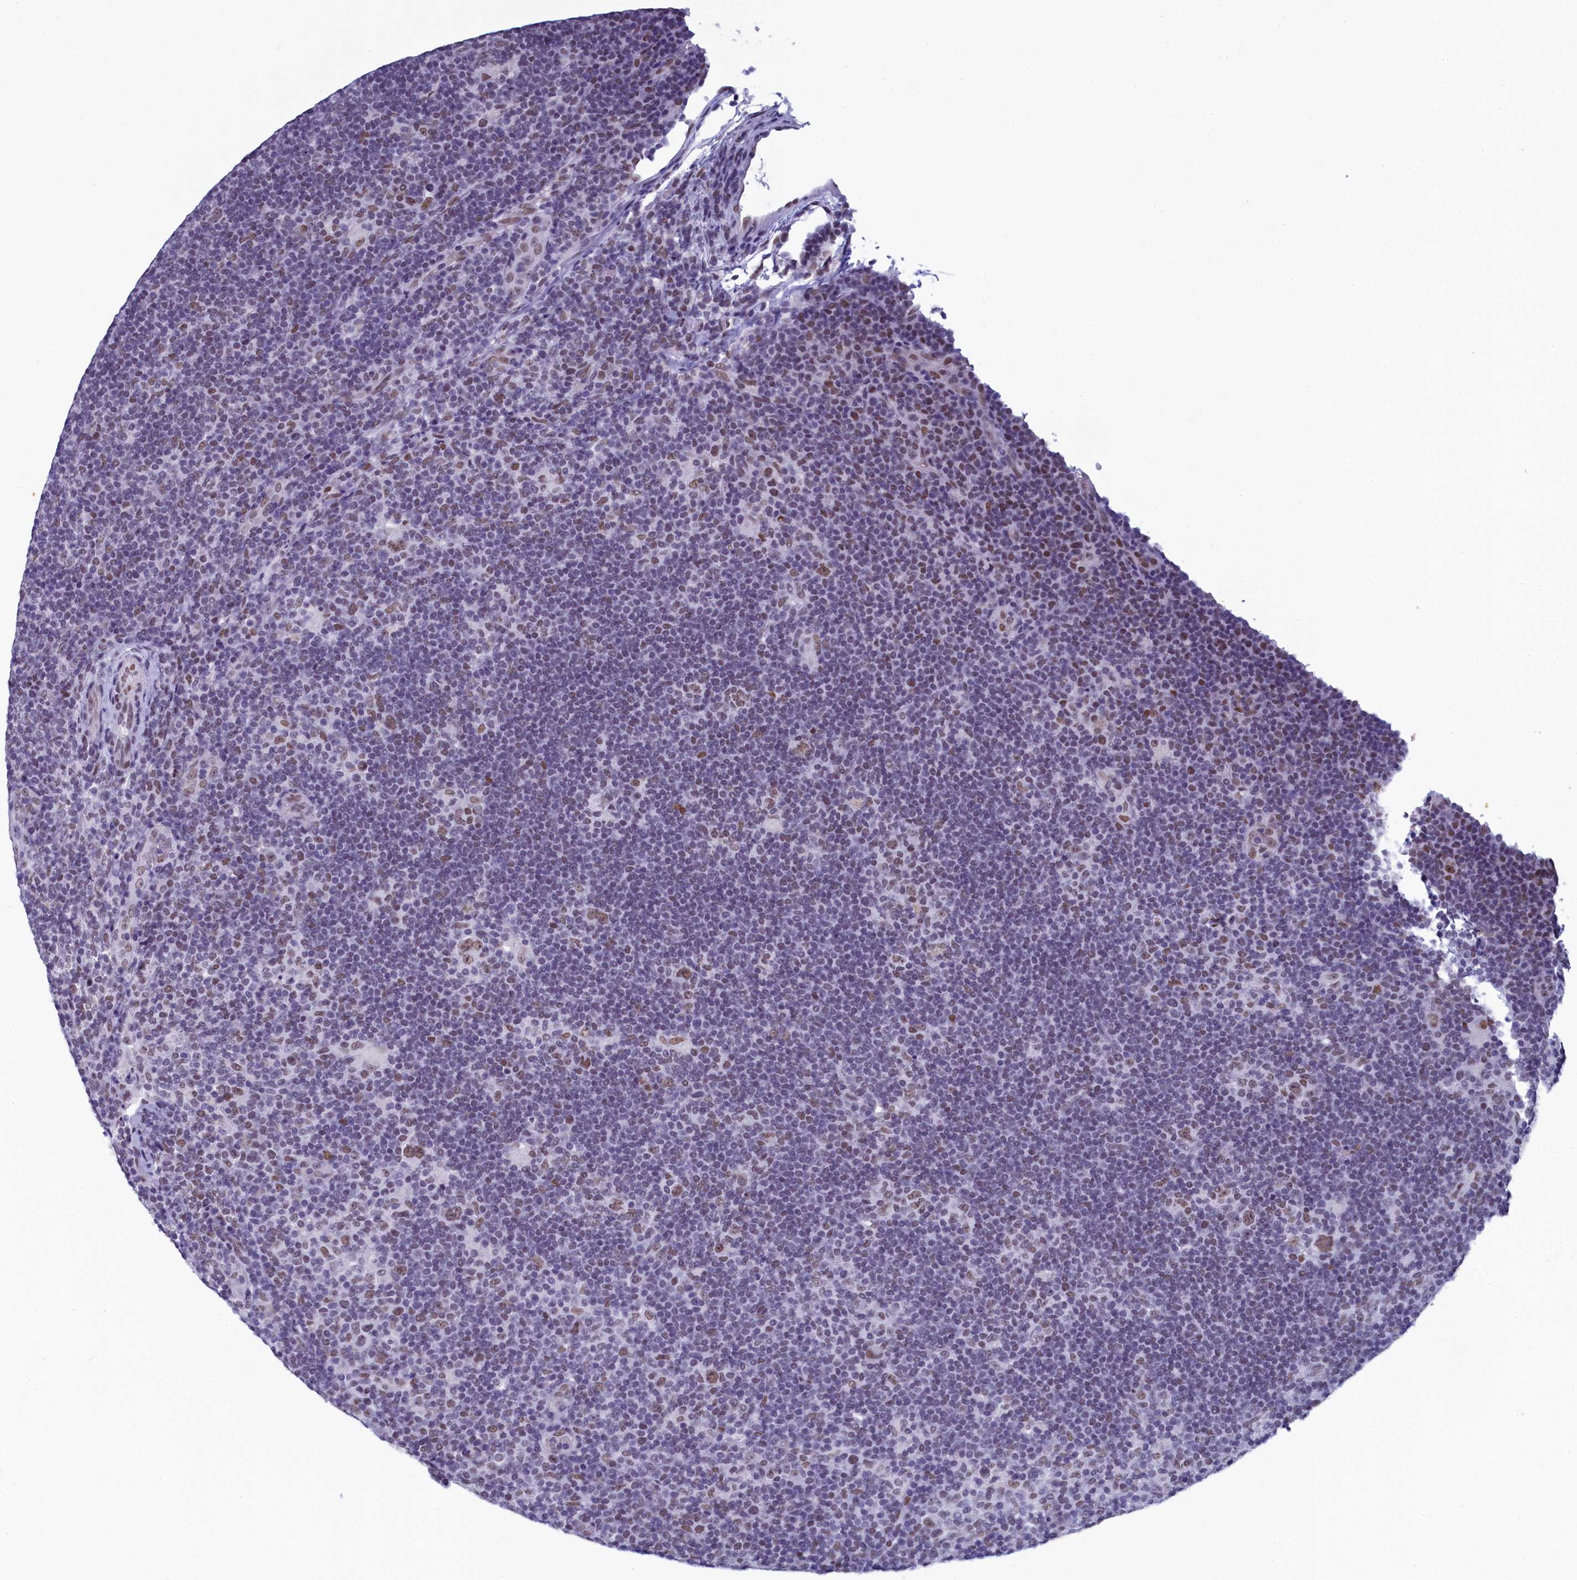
{"staining": {"intensity": "moderate", "quantity": ">75%", "location": "nuclear"}, "tissue": "lymphoma", "cell_type": "Tumor cells", "image_type": "cancer", "snomed": [{"axis": "morphology", "description": "Hodgkin's disease, NOS"}, {"axis": "topography", "description": "Lymph node"}], "caption": "Brown immunohistochemical staining in human lymphoma reveals moderate nuclear staining in about >75% of tumor cells.", "gene": "SUGP2", "patient": {"sex": "female", "age": 57}}